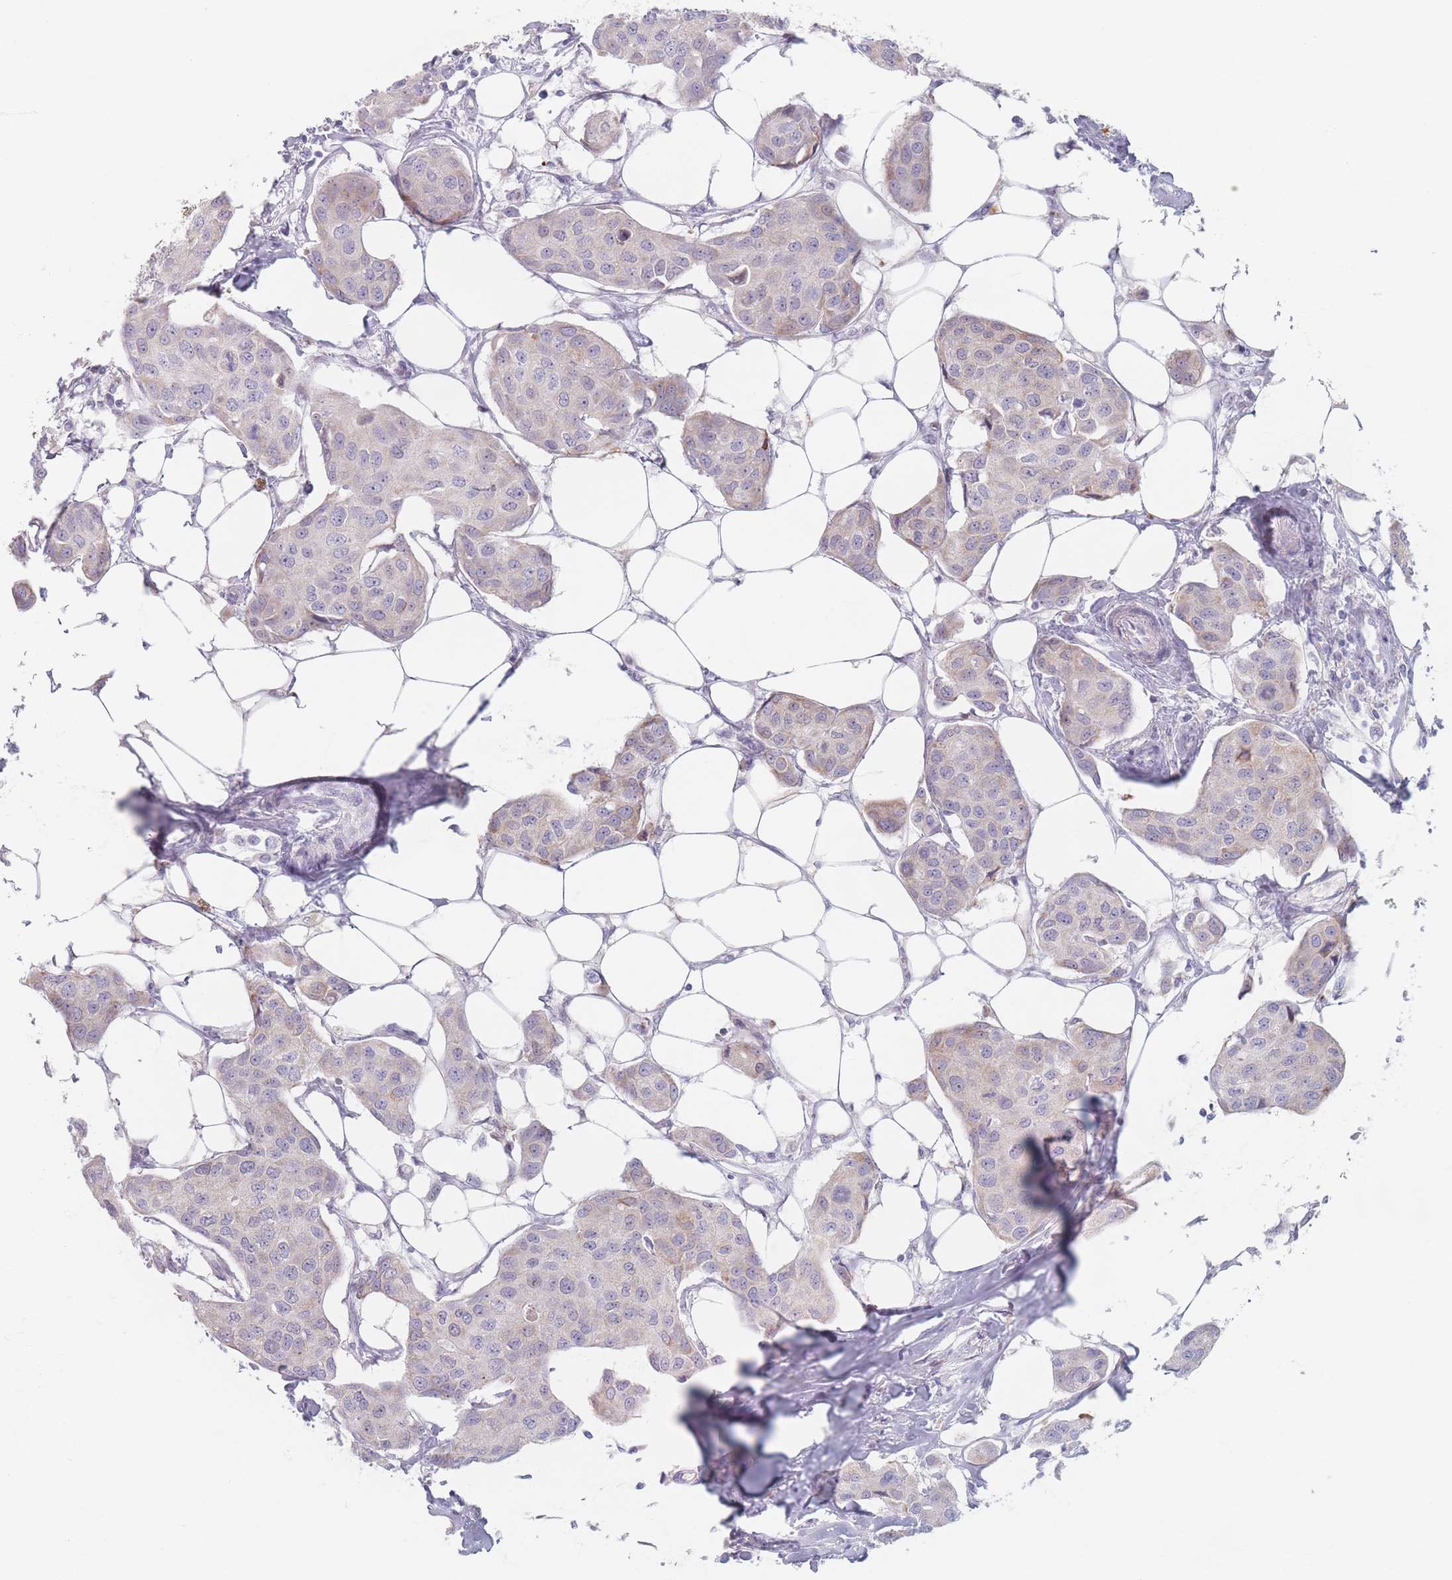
{"staining": {"intensity": "moderate", "quantity": "25%-75%", "location": "cytoplasmic/membranous"}, "tissue": "breast cancer", "cell_type": "Tumor cells", "image_type": "cancer", "snomed": [{"axis": "morphology", "description": "Duct carcinoma"}, {"axis": "topography", "description": "Breast"}, {"axis": "topography", "description": "Lymph node"}], "caption": "Immunohistochemical staining of breast invasive ductal carcinoma shows moderate cytoplasmic/membranous protein staining in about 25%-75% of tumor cells.", "gene": "PIGM", "patient": {"sex": "female", "age": 80}}